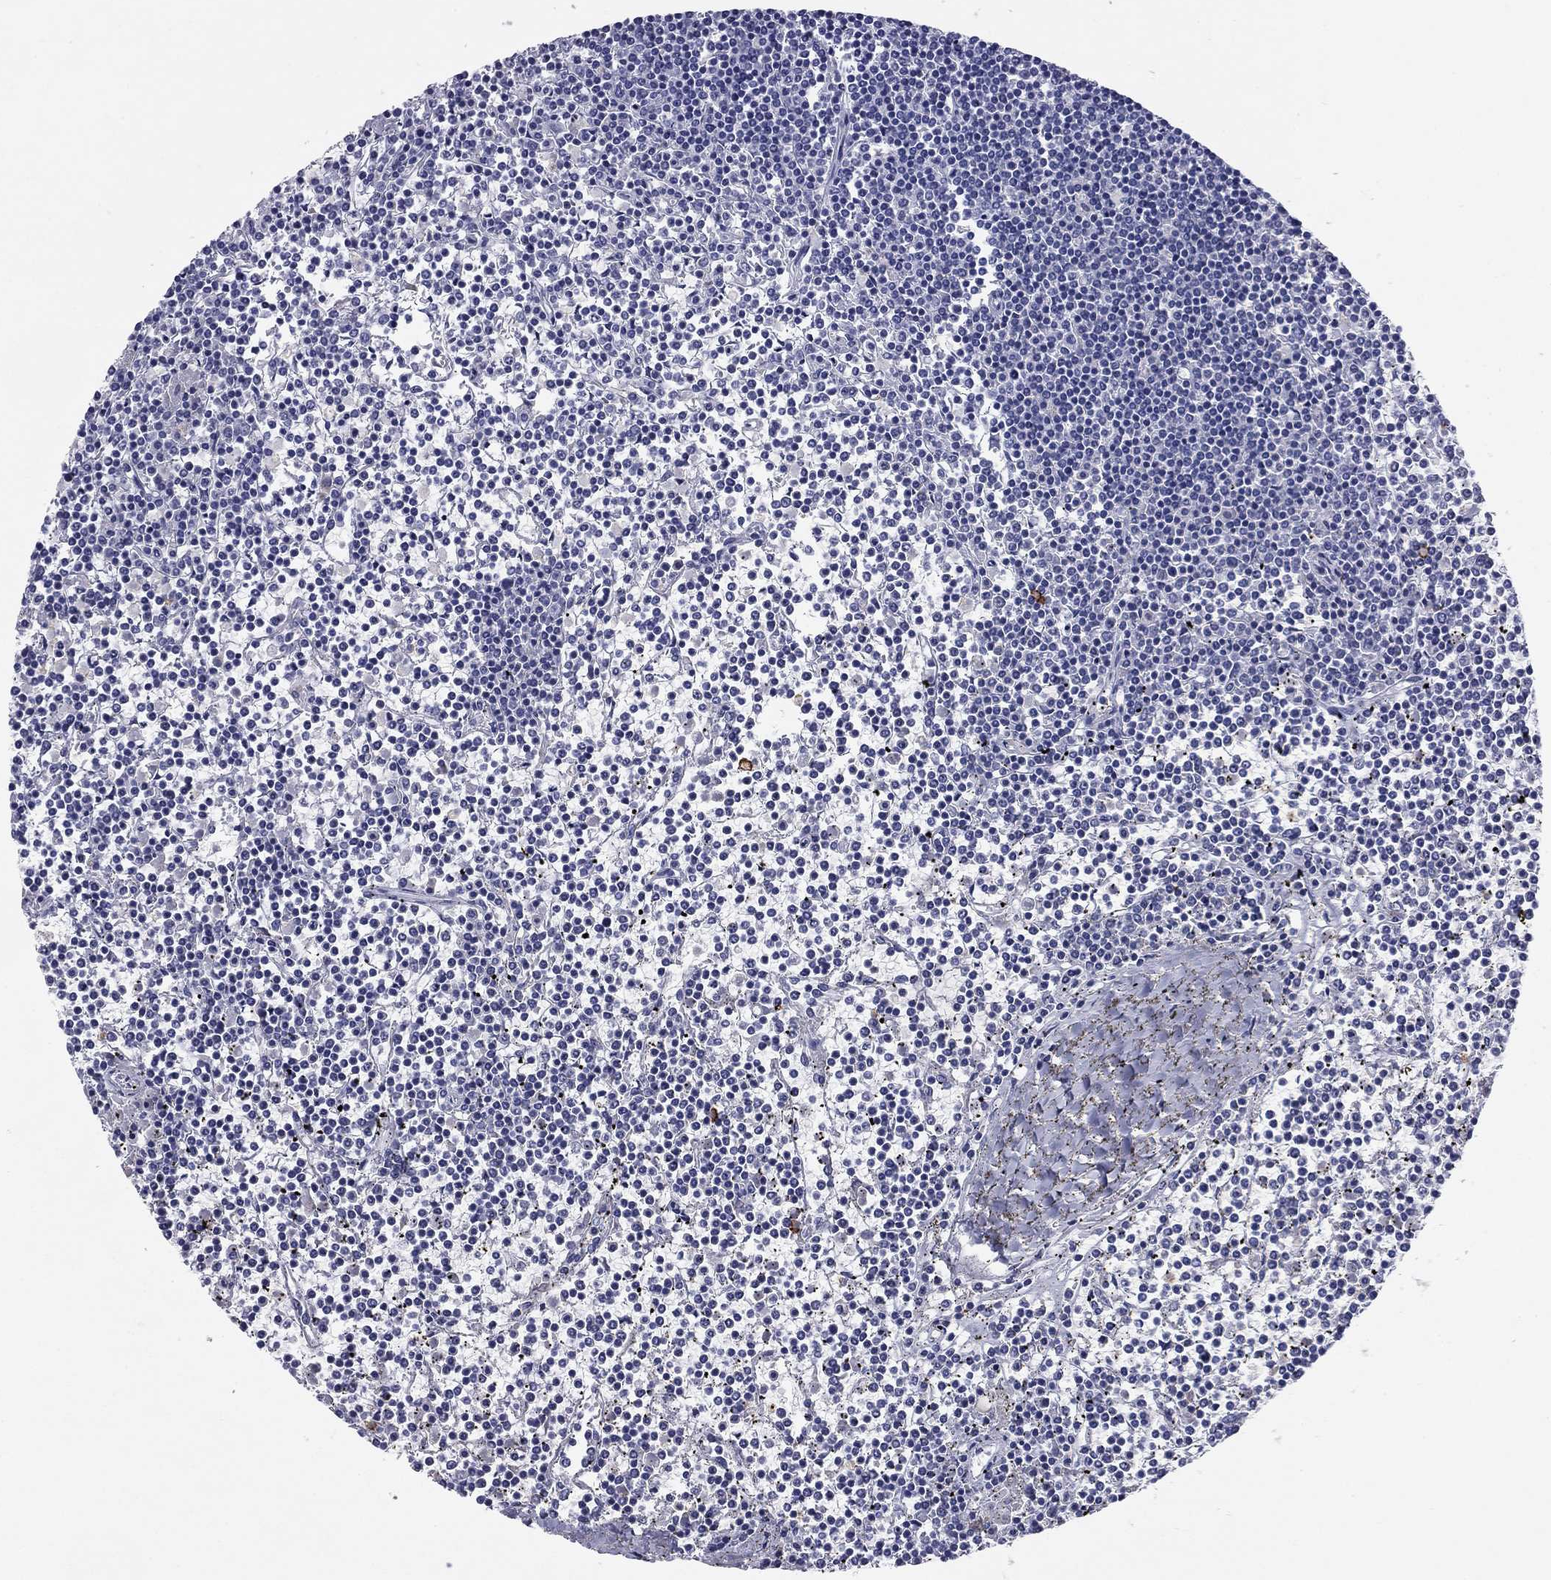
{"staining": {"intensity": "negative", "quantity": "none", "location": "none"}, "tissue": "lymphoma", "cell_type": "Tumor cells", "image_type": "cancer", "snomed": [{"axis": "morphology", "description": "Malignant lymphoma, non-Hodgkin's type, Low grade"}, {"axis": "topography", "description": "Spleen"}], "caption": "Tumor cells are negative for brown protein staining in lymphoma.", "gene": "NDUFA4L2", "patient": {"sex": "female", "age": 19}}